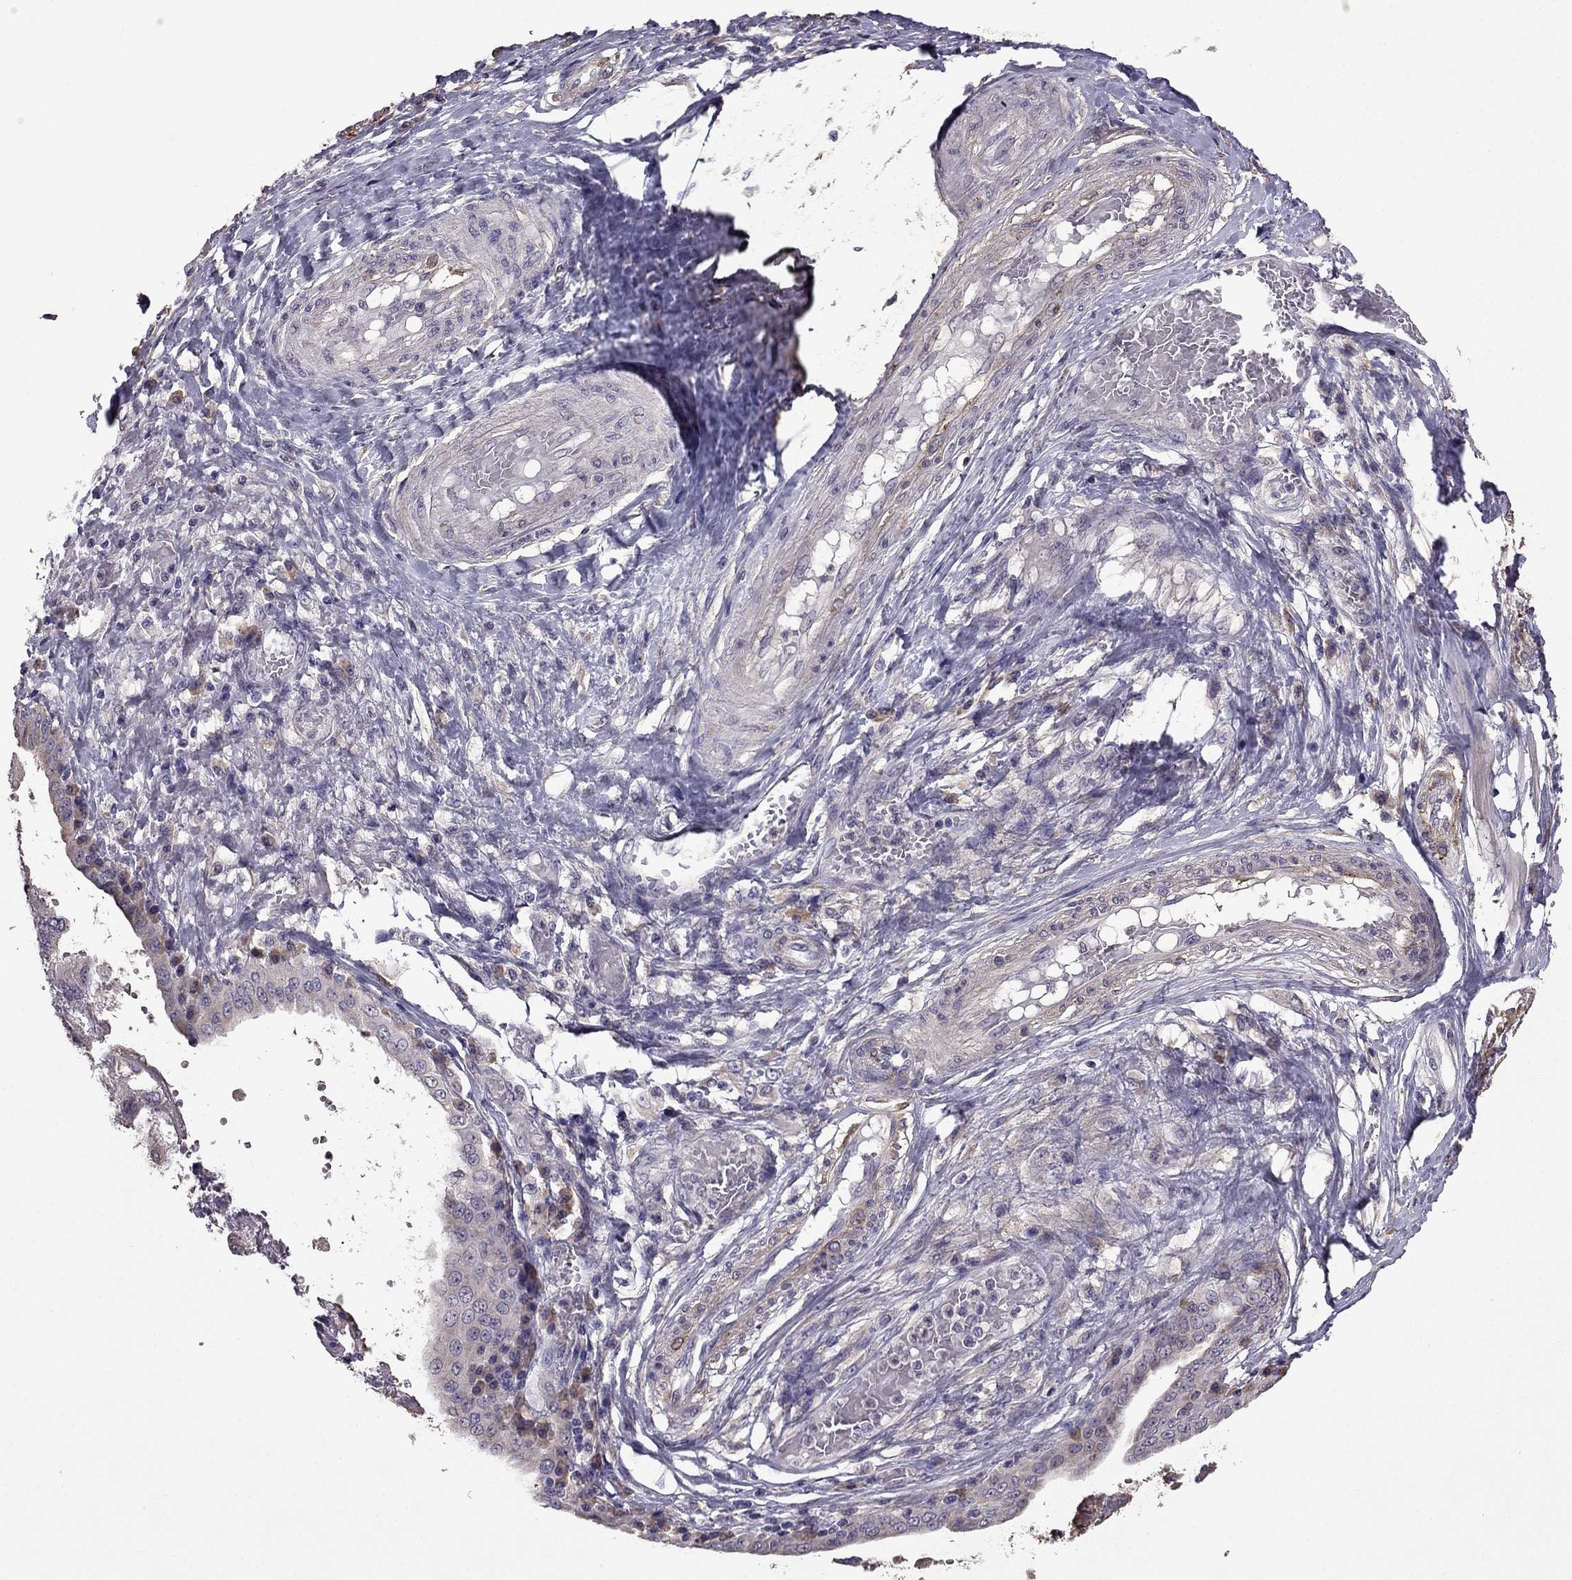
{"staining": {"intensity": "negative", "quantity": "none", "location": "none"}, "tissue": "ovarian cancer", "cell_type": "Tumor cells", "image_type": "cancer", "snomed": [{"axis": "morphology", "description": "Cystadenocarcinoma, serous, NOS"}, {"axis": "topography", "description": "Ovary"}], "caption": "The histopathology image shows no significant staining in tumor cells of ovarian cancer. (Brightfield microscopy of DAB immunohistochemistry (IHC) at high magnification).", "gene": "CDH9", "patient": {"sex": "female", "age": 79}}